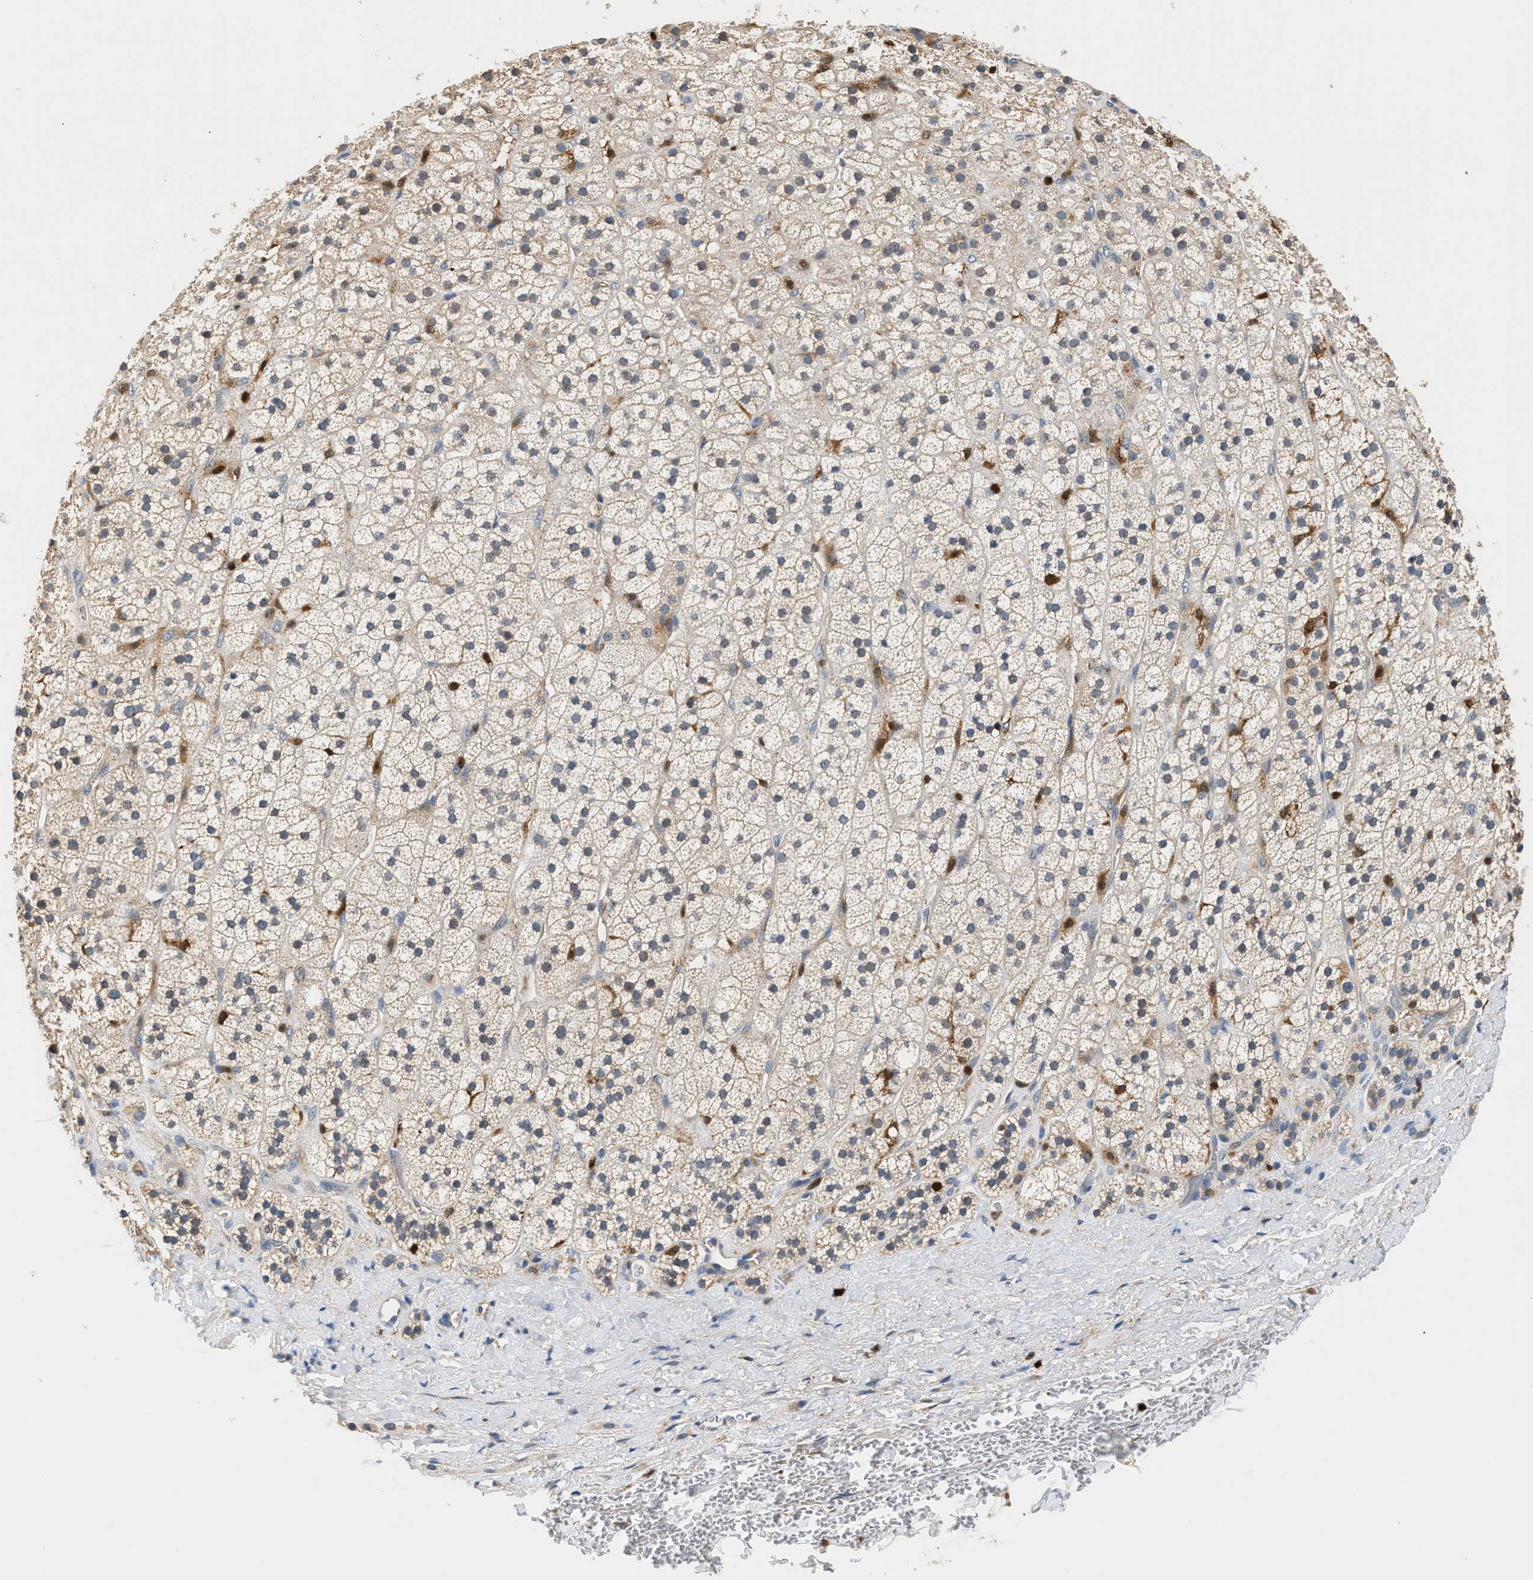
{"staining": {"intensity": "weak", "quantity": "25%-75%", "location": "cytoplasmic/membranous"}, "tissue": "adrenal gland", "cell_type": "Glandular cells", "image_type": "normal", "snomed": [{"axis": "morphology", "description": "Normal tissue, NOS"}, {"axis": "topography", "description": "Adrenal gland"}], "caption": "An immunohistochemistry (IHC) photomicrograph of unremarkable tissue is shown. Protein staining in brown shows weak cytoplasmic/membranous positivity in adrenal gland within glandular cells. The protein of interest is shown in brown color, while the nuclei are stained blue.", "gene": "SLIT2", "patient": {"sex": "male", "age": 56}}